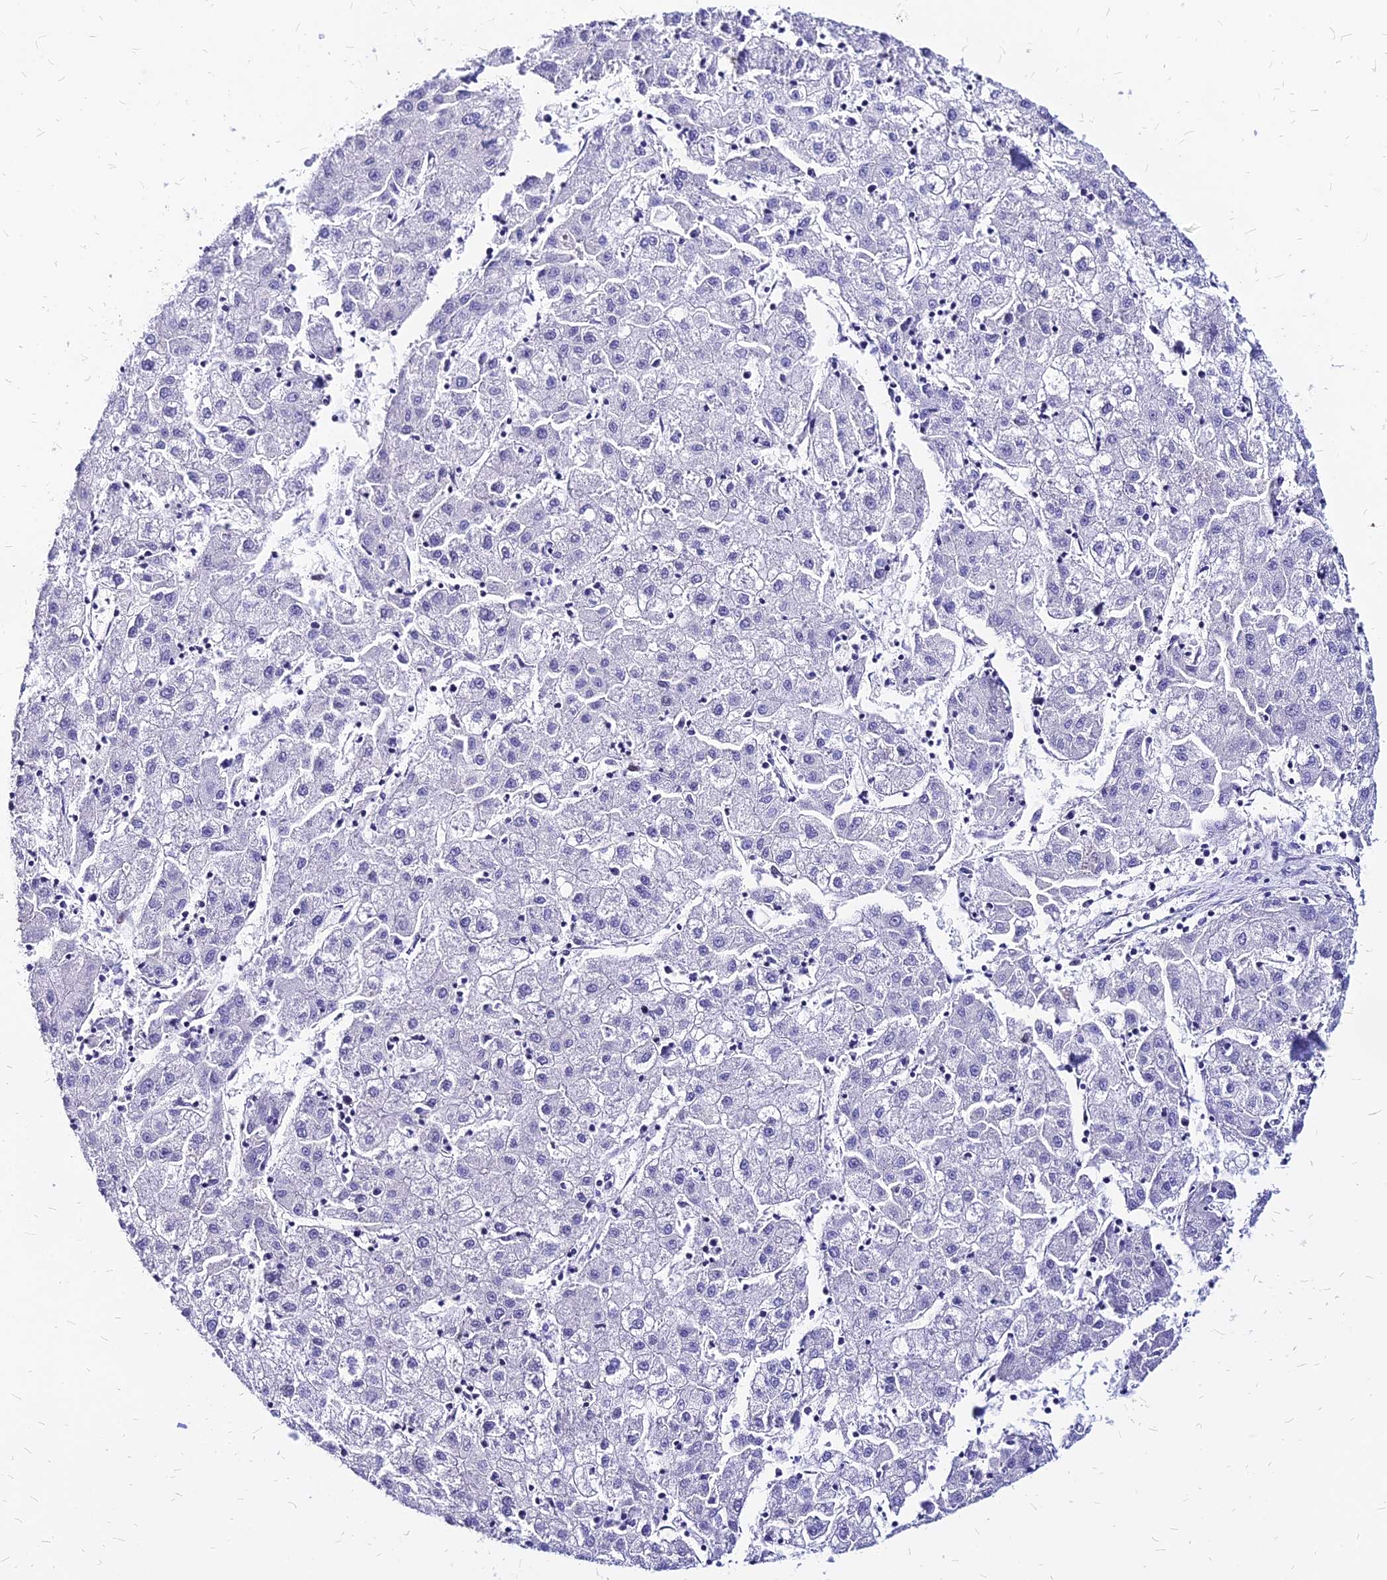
{"staining": {"intensity": "negative", "quantity": "none", "location": "none"}, "tissue": "liver cancer", "cell_type": "Tumor cells", "image_type": "cancer", "snomed": [{"axis": "morphology", "description": "Carcinoma, Hepatocellular, NOS"}, {"axis": "topography", "description": "Liver"}], "caption": "Immunohistochemistry (IHC) photomicrograph of human liver hepatocellular carcinoma stained for a protein (brown), which displays no positivity in tumor cells. (Immunohistochemistry, brightfield microscopy, high magnification).", "gene": "FDX2", "patient": {"sex": "male", "age": 72}}